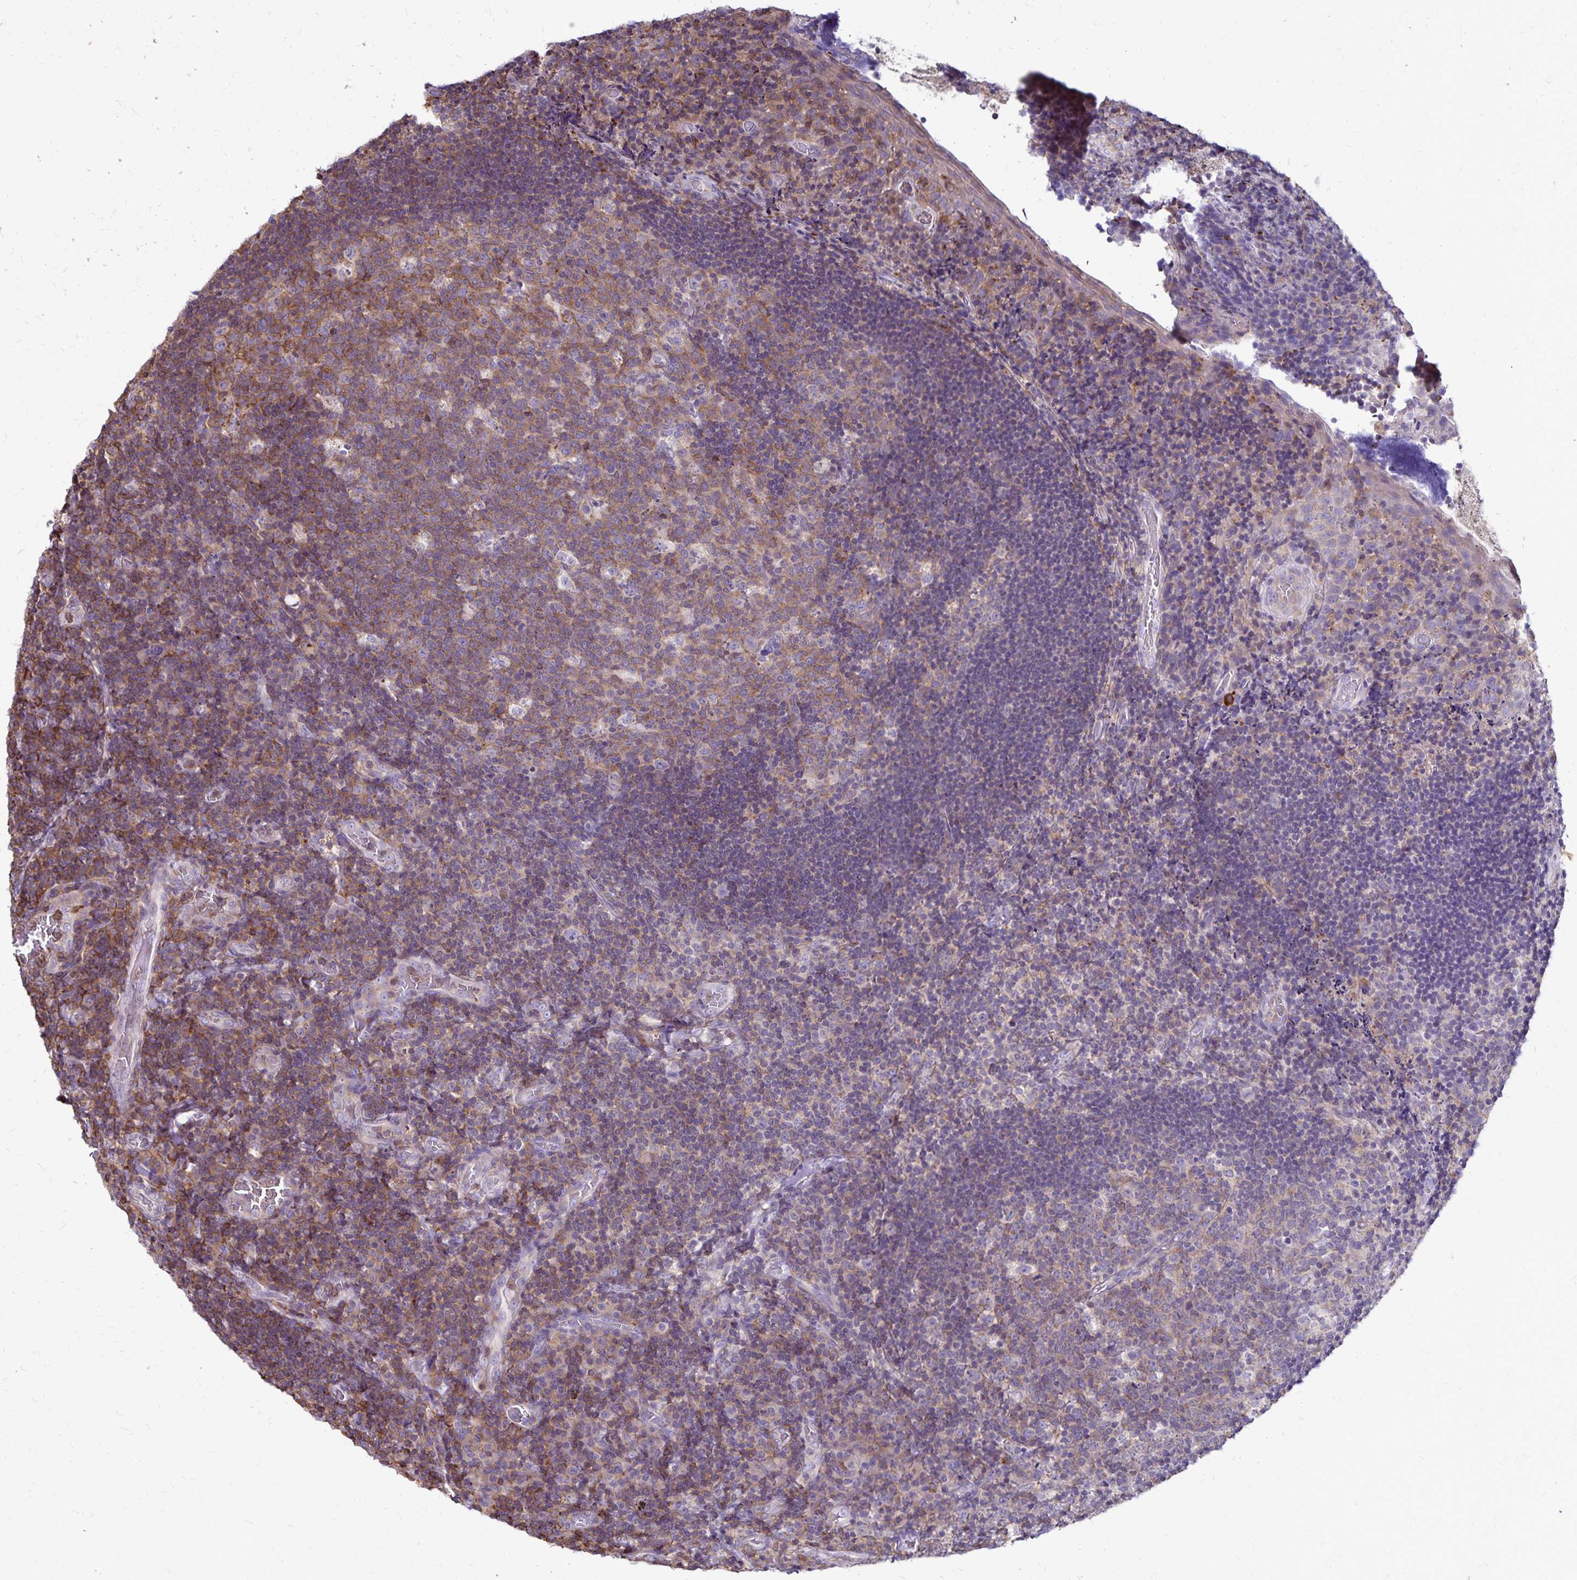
{"staining": {"intensity": "moderate", "quantity": ">75%", "location": "cytoplasmic/membranous"}, "tissue": "tonsil", "cell_type": "Germinal center cells", "image_type": "normal", "snomed": [{"axis": "morphology", "description": "Normal tissue, NOS"}, {"axis": "topography", "description": "Tonsil"}], "caption": "The photomicrograph shows staining of normal tonsil, revealing moderate cytoplasmic/membranous protein staining (brown color) within germinal center cells.", "gene": "NAGPA", "patient": {"sex": "male", "age": 17}}